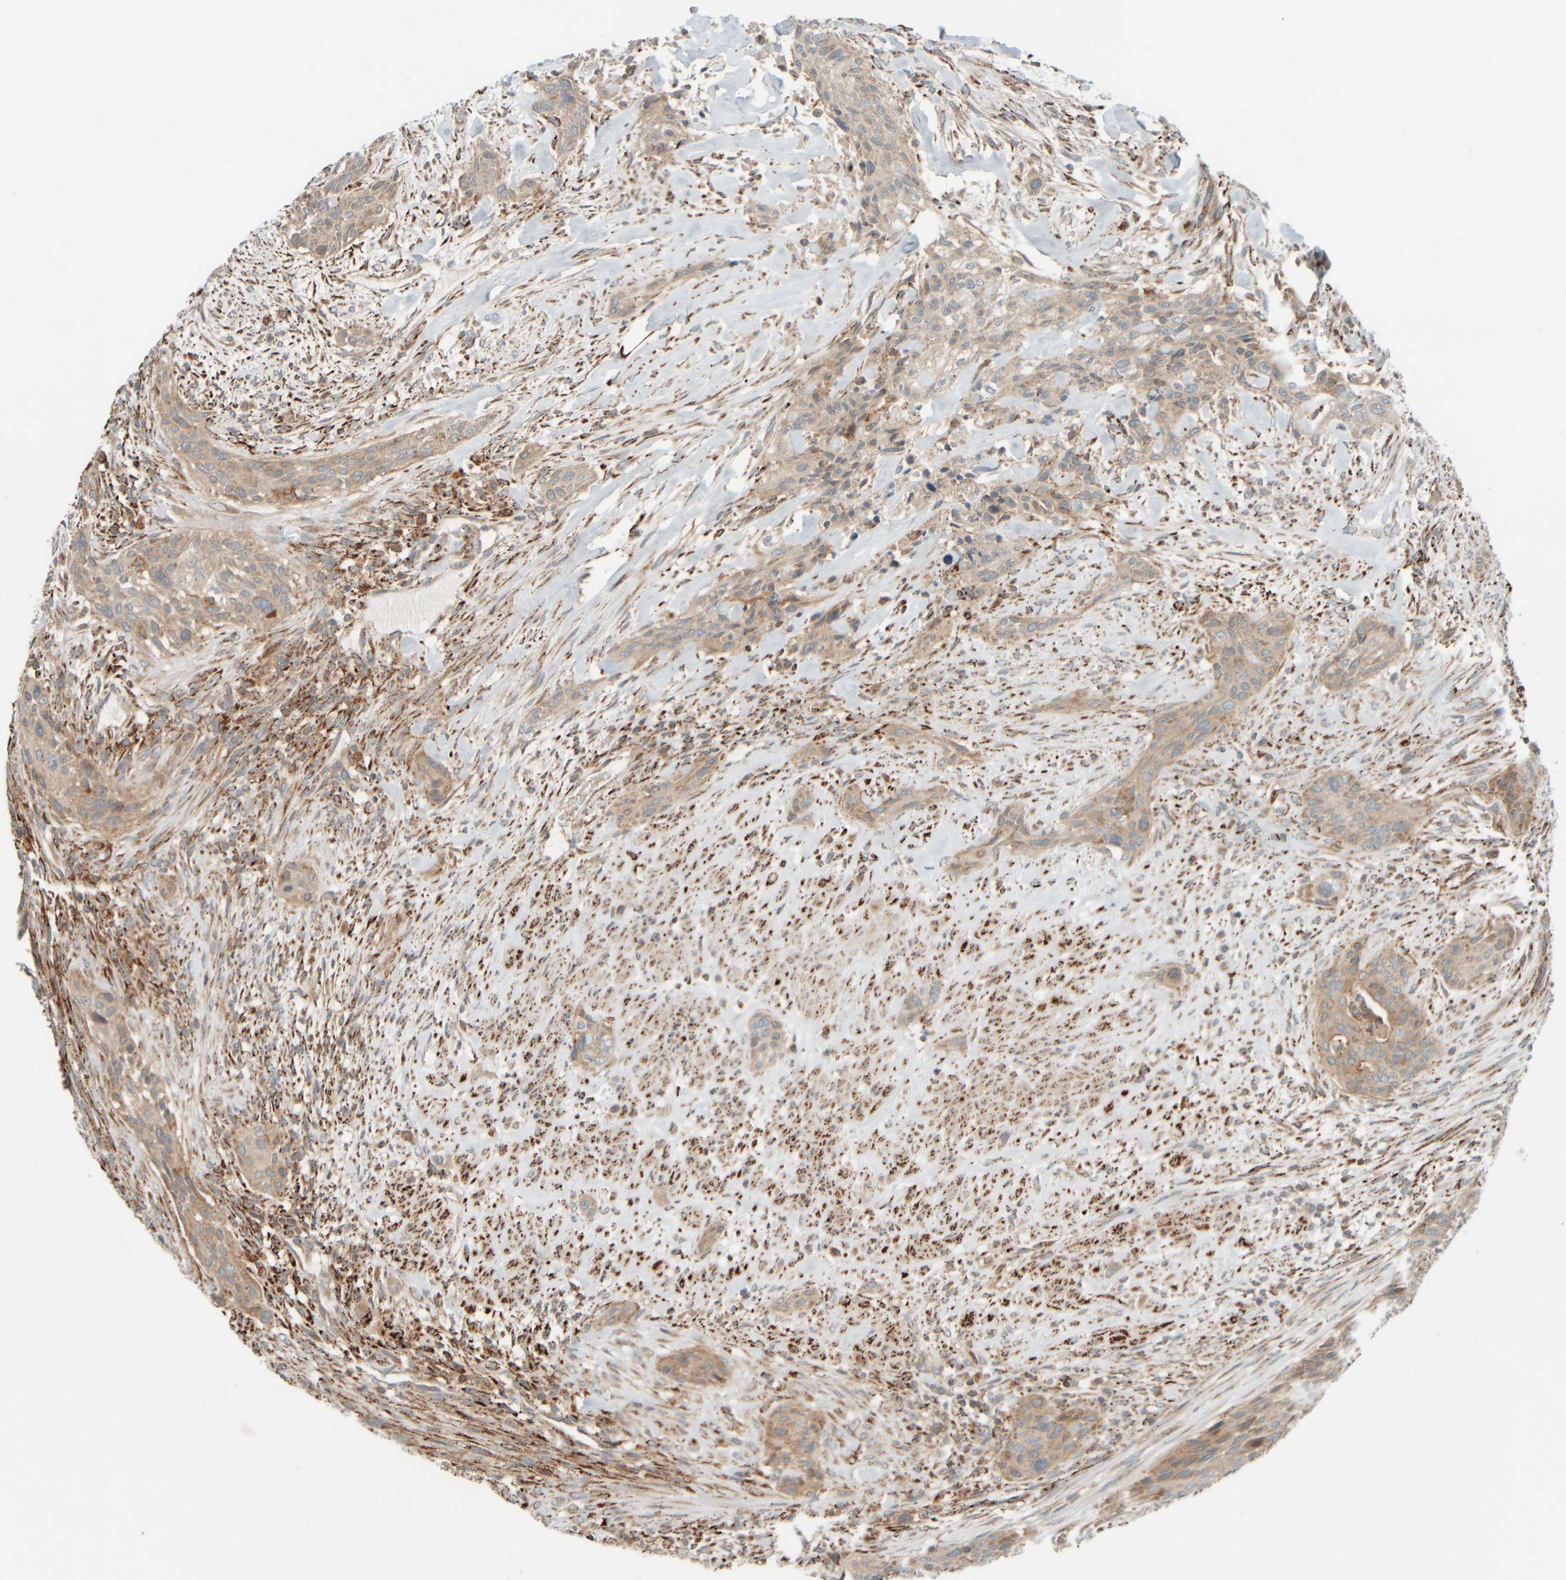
{"staining": {"intensity": "weak", "quantity": ">75%", "location": "cytoplasmic/membranous"}, "tissue": "urothelial cancer", "cell_type": "Tumor cells", "image_type": "cancer", "snomed": [{"axis": "morphology", "description": "Urothelial carcinoma, High grade"}, {"axis": "topography", "description": "Urinary bladder"}], "caption": "This image displays urothelial carcinoma (high-grade) stained with IHC to label a protein in brown. The cytoplasmic/membranous of tumor cells show weak positivity for the protein. Nuclei are counter-stained blue.", "gene": "SPAG5", "patient": {"sex": "male", "age": 35}}